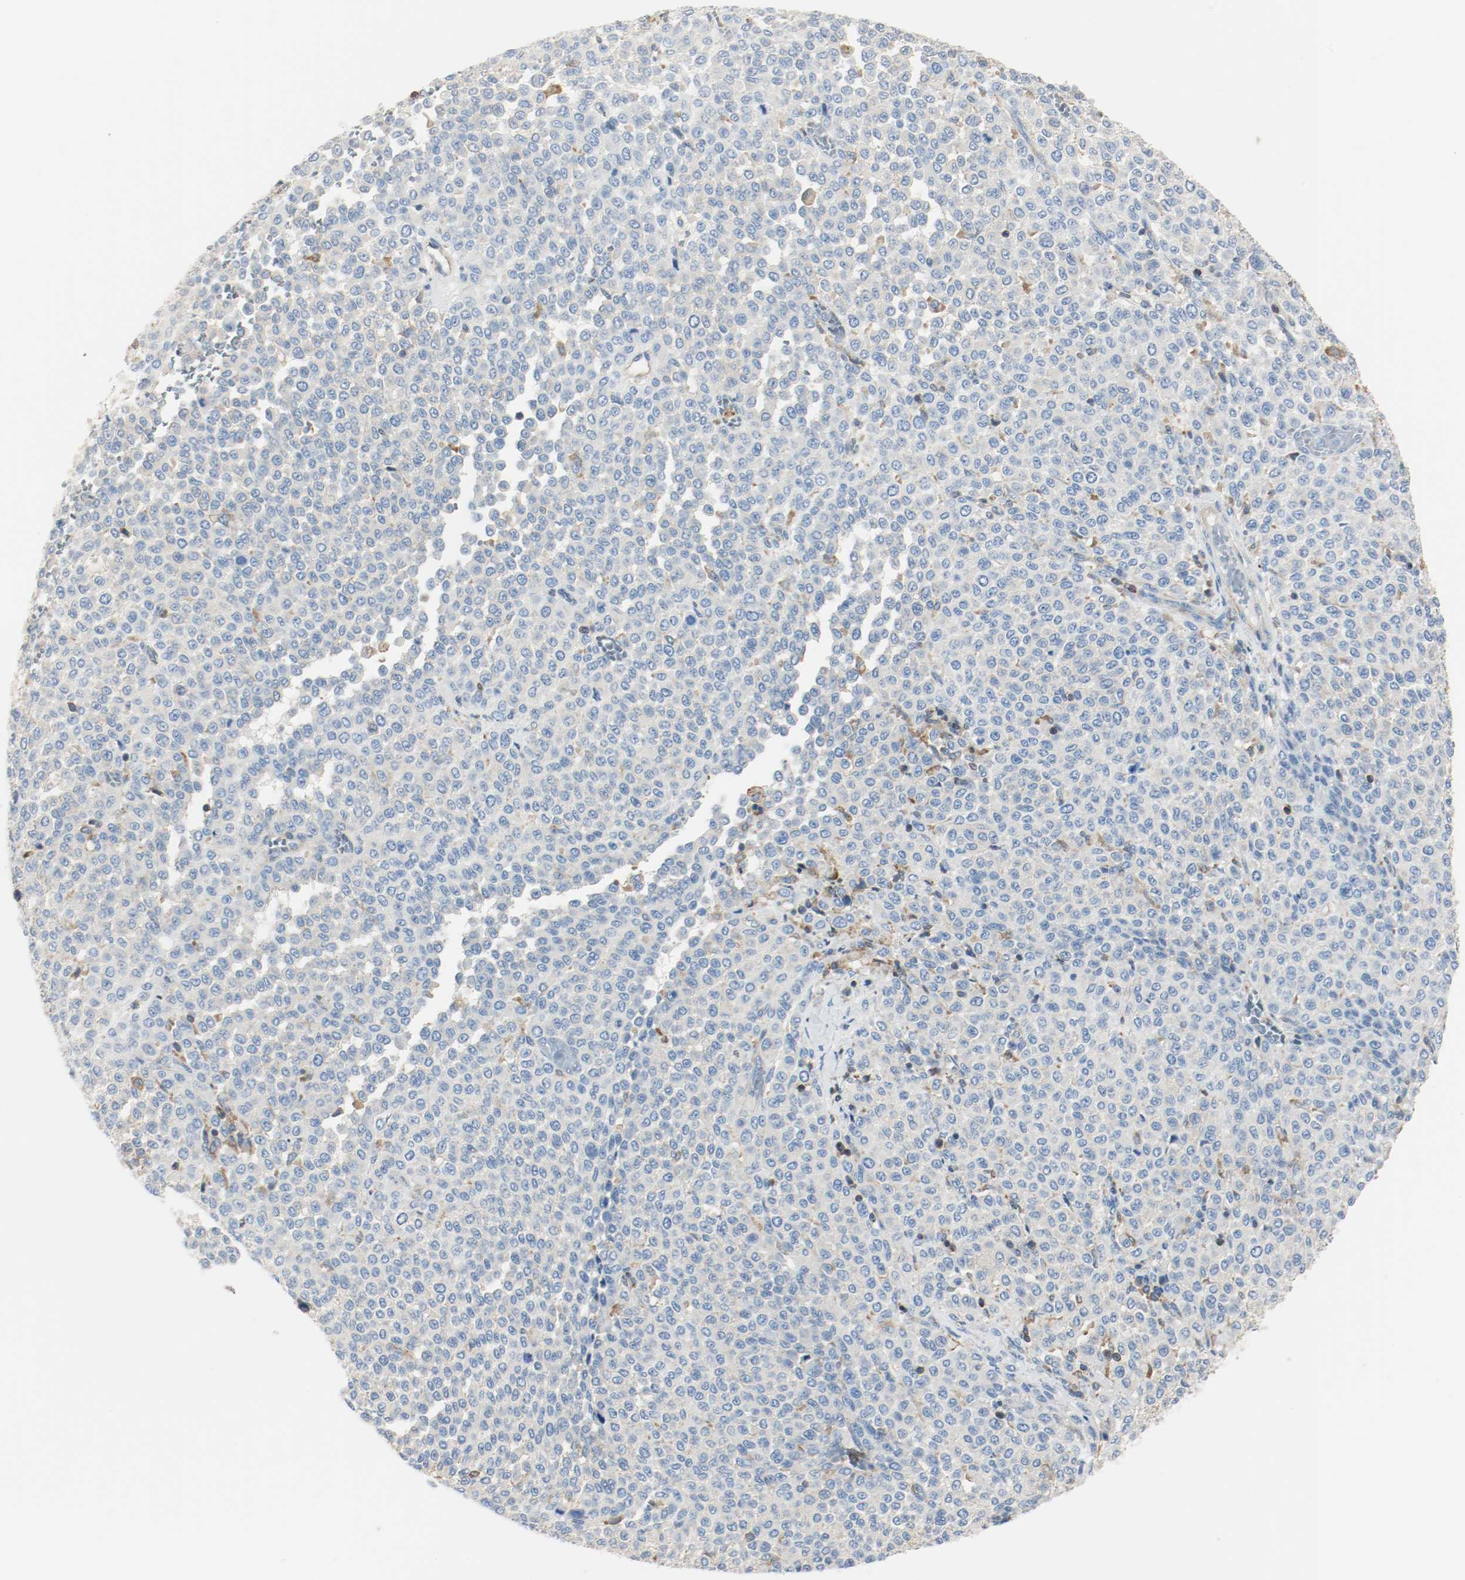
{"staining": {"intensity": "negative", "quantity": "none", "location": "none"}, "tissue": "melanoma", "cell_type": "Tumor cells", "image_type": "cancer", "snomed": [{"axis": "morphology", "description": "Malignant melanoma, Metastatic site"}, {"axis": "topography", "description": "Pancreas"}], "caption": "DAB (3,3'-diaminobenzidine) immunohistochemical staining of malignant melanoma (metastatic site) displays no significant staining in tumor cells. The staining was performed using DAB to visualize the protein expression in brown, while the nuclei were stained in blue with hematoxylin (Magnification: 20x).", "gene": "ARPC1B", "patient": {"sex": "female", "age": 30}}